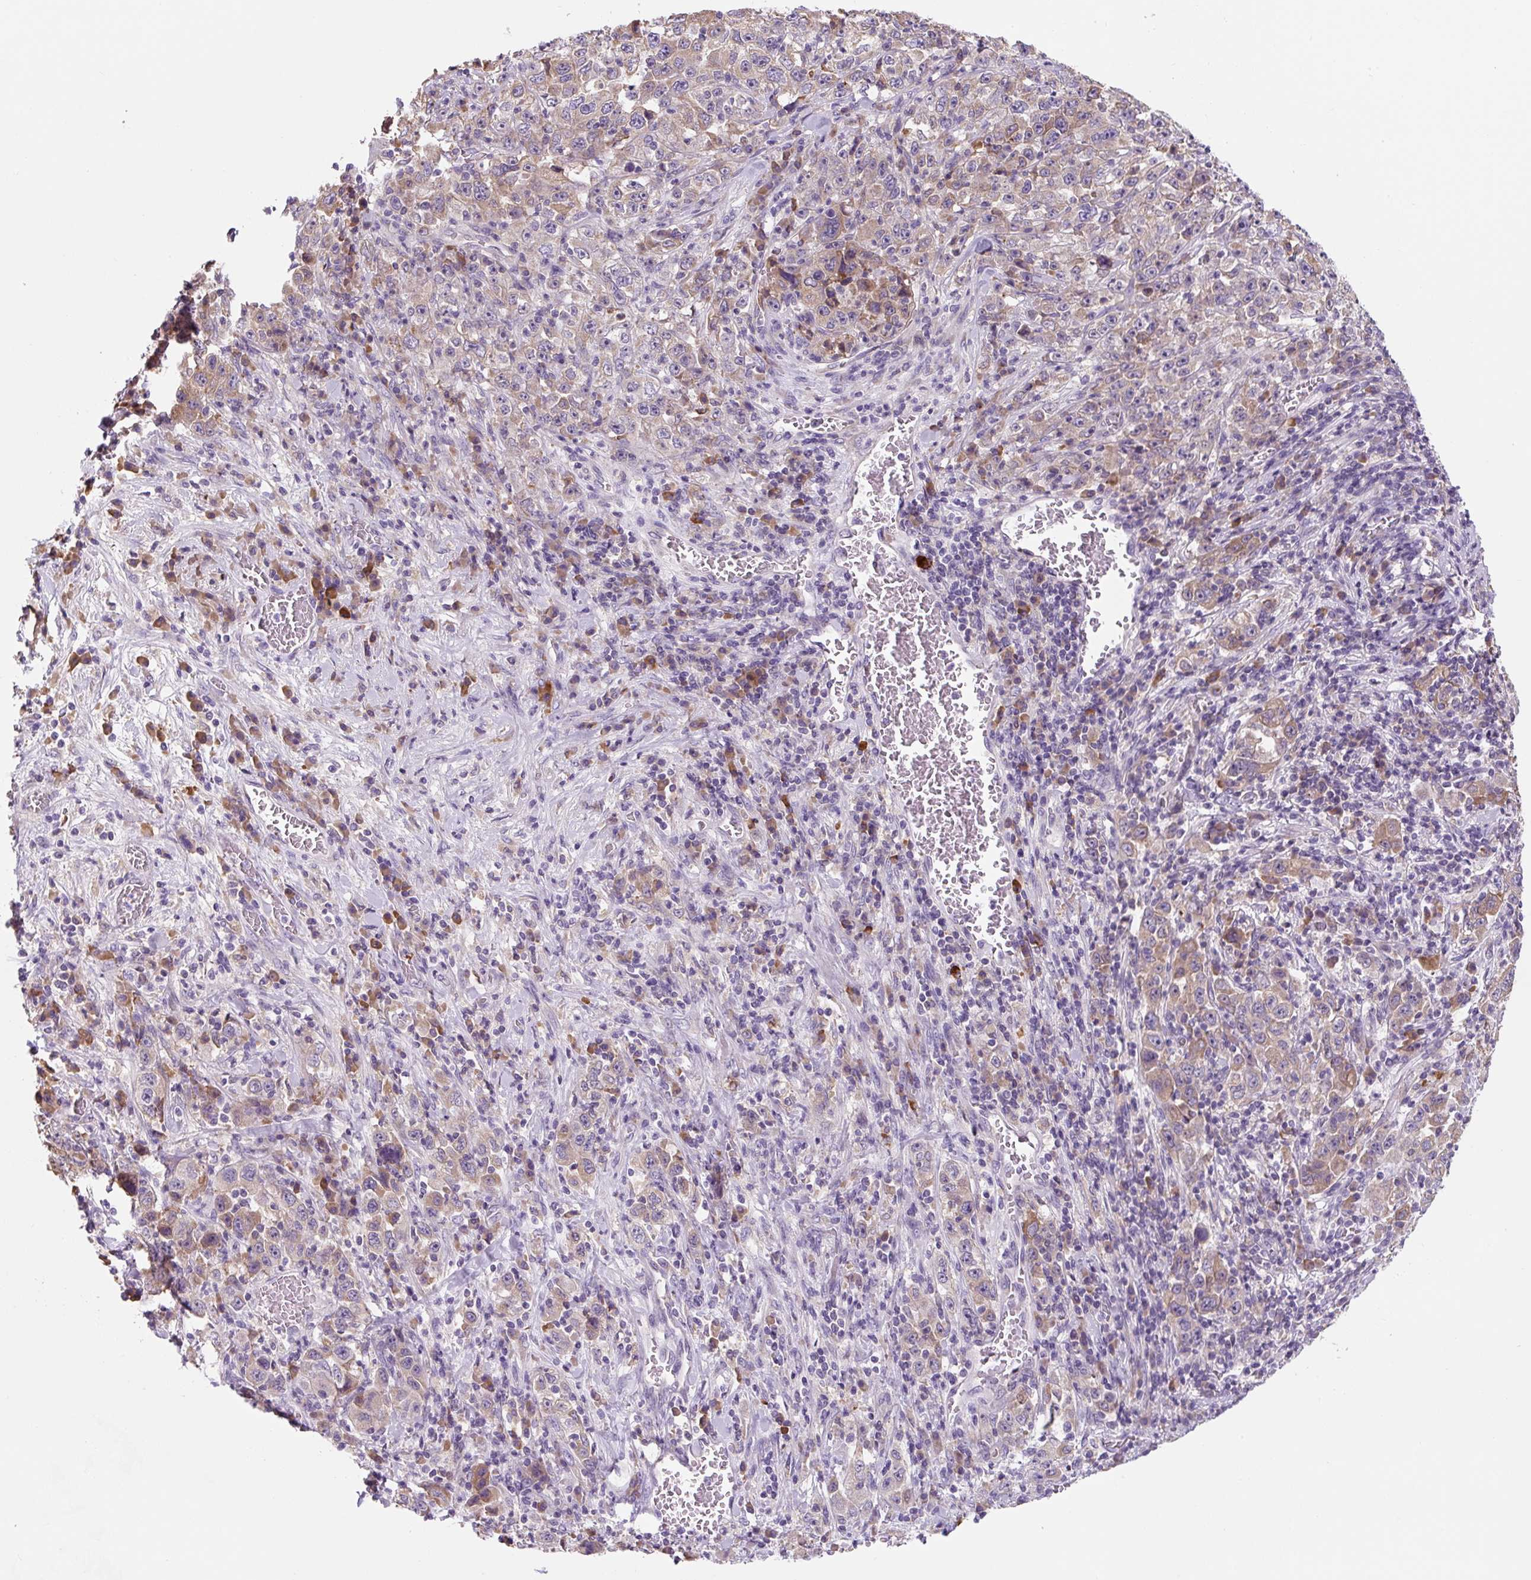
{"staining": {"intensity": "moderate", "quantity": "<25%", "location": "cytoplasmic/membranous"}, "tissue": "stomach cancer", "cell_type": "Tumor cells", "image_type": "cancer", "snomed": [{"axis": "morphology", "description": "Normal tissue, NOS"}, {"axis": "morphology", "description": "Adenocarcinoma, NOS"}, {"axis": "topography", "description": "Stomach, upper"}, {"axis": "topography", "description": "Stomach"}], "caption": "High-power microscopy captured an immunohistochemistry (IHC) micrograph of stomach adenocarcinoma, revealing moderate cytoplasmic/membranous positivity in about <25% of tumor cells. (IHC, brightfield microscopy, high magnification).", "gene": "FZD5", "patient": {"sex": "male", "age": 59}}